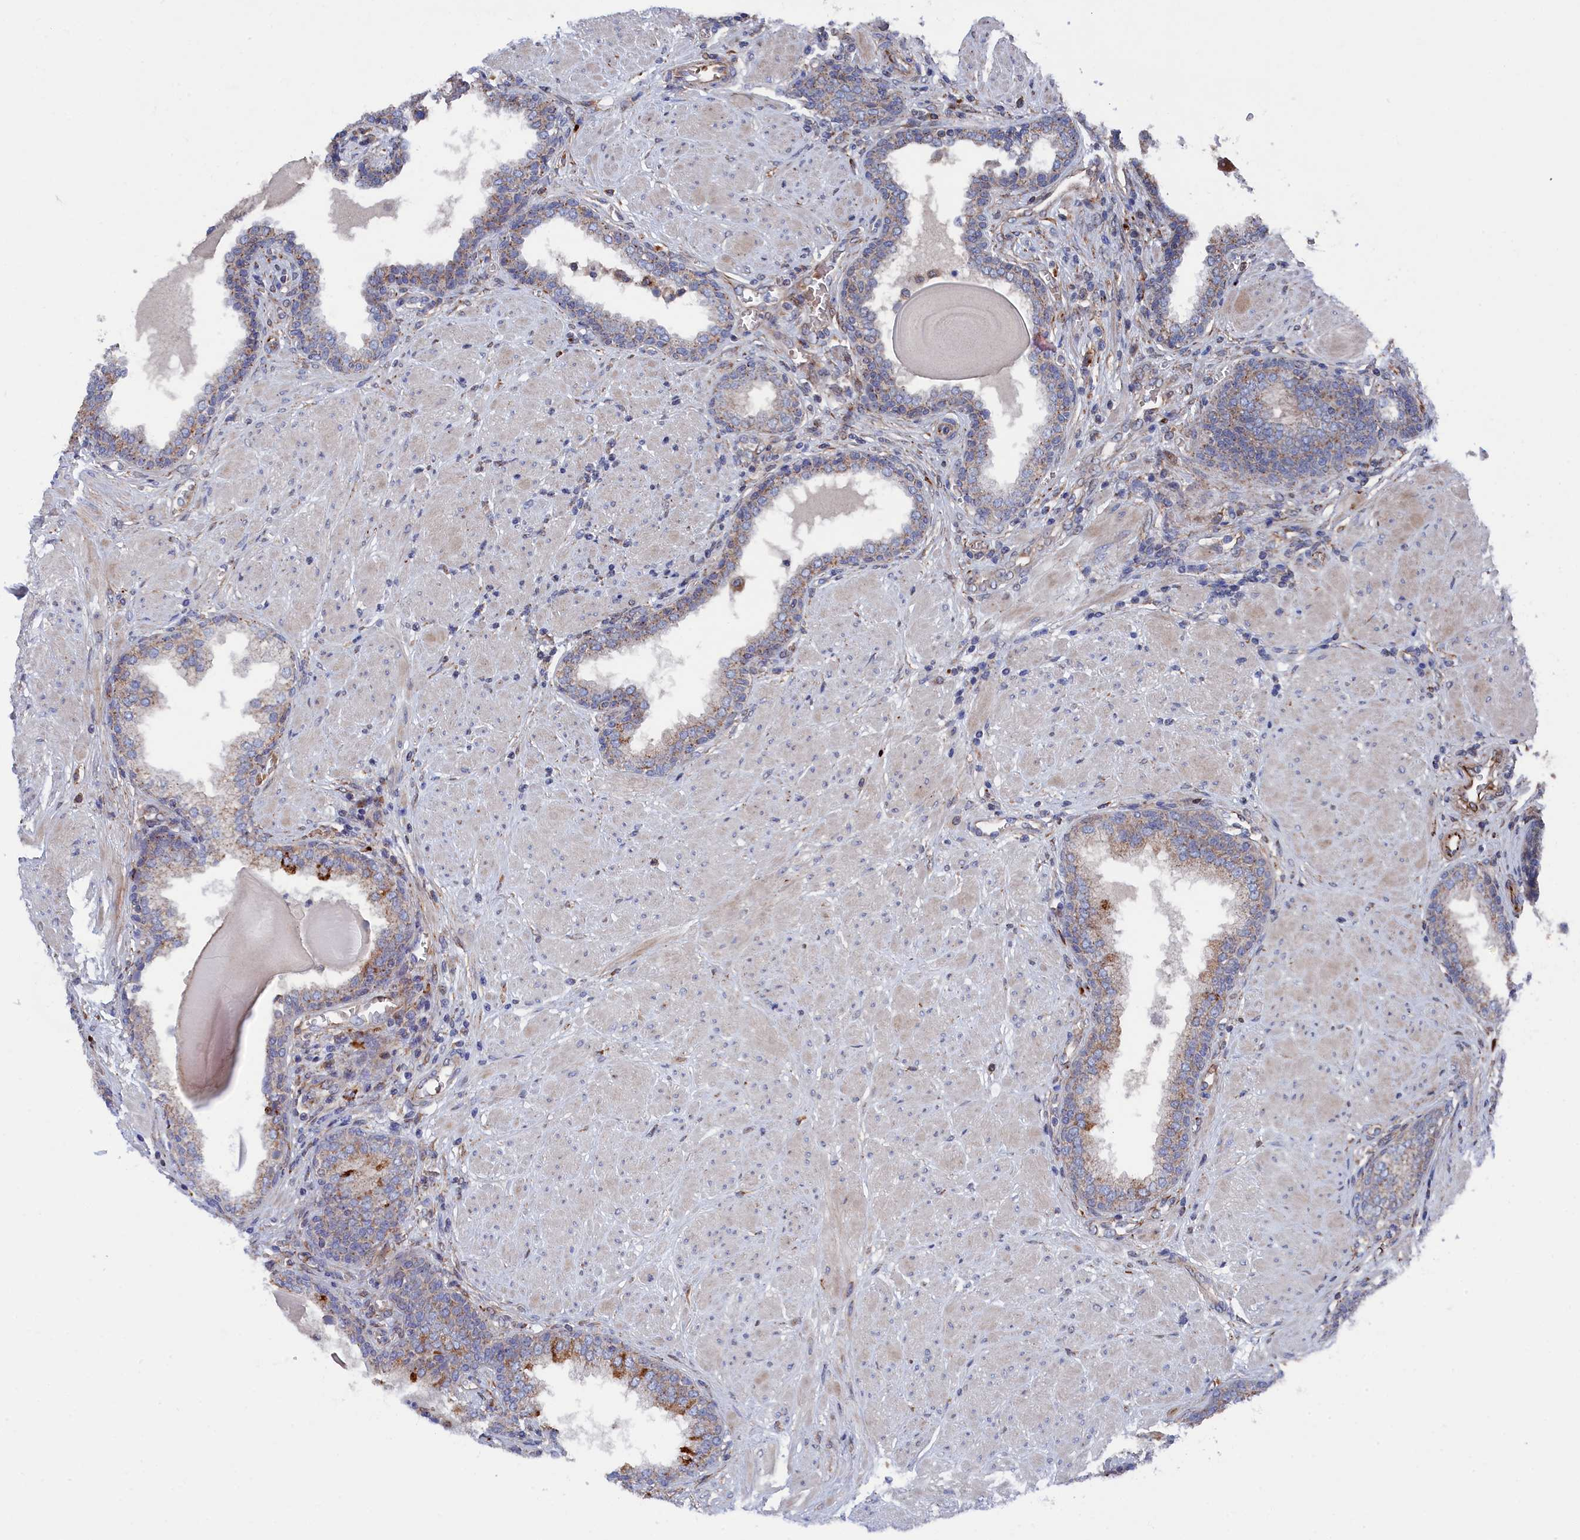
{"staining": {"intensity": "weak", "quantity": "25%-75%", "location": "cytoplasmic/membranous"}, "tissue": "prostate", "cell_type": "Glandular cells", "image_type": "normal", "snomed": [{"axis": "morphology", "description": "Normal tissue, NOS"}, {"axis": "topography", "description": "Prostate"}], "caption": "Prostate stained with IHC reveals weak cytoplasmic/membranous expression in about 25%-75% of glandular cells.", "gene": "SMG9", "patient": {"sex": "male", "age": 51}}